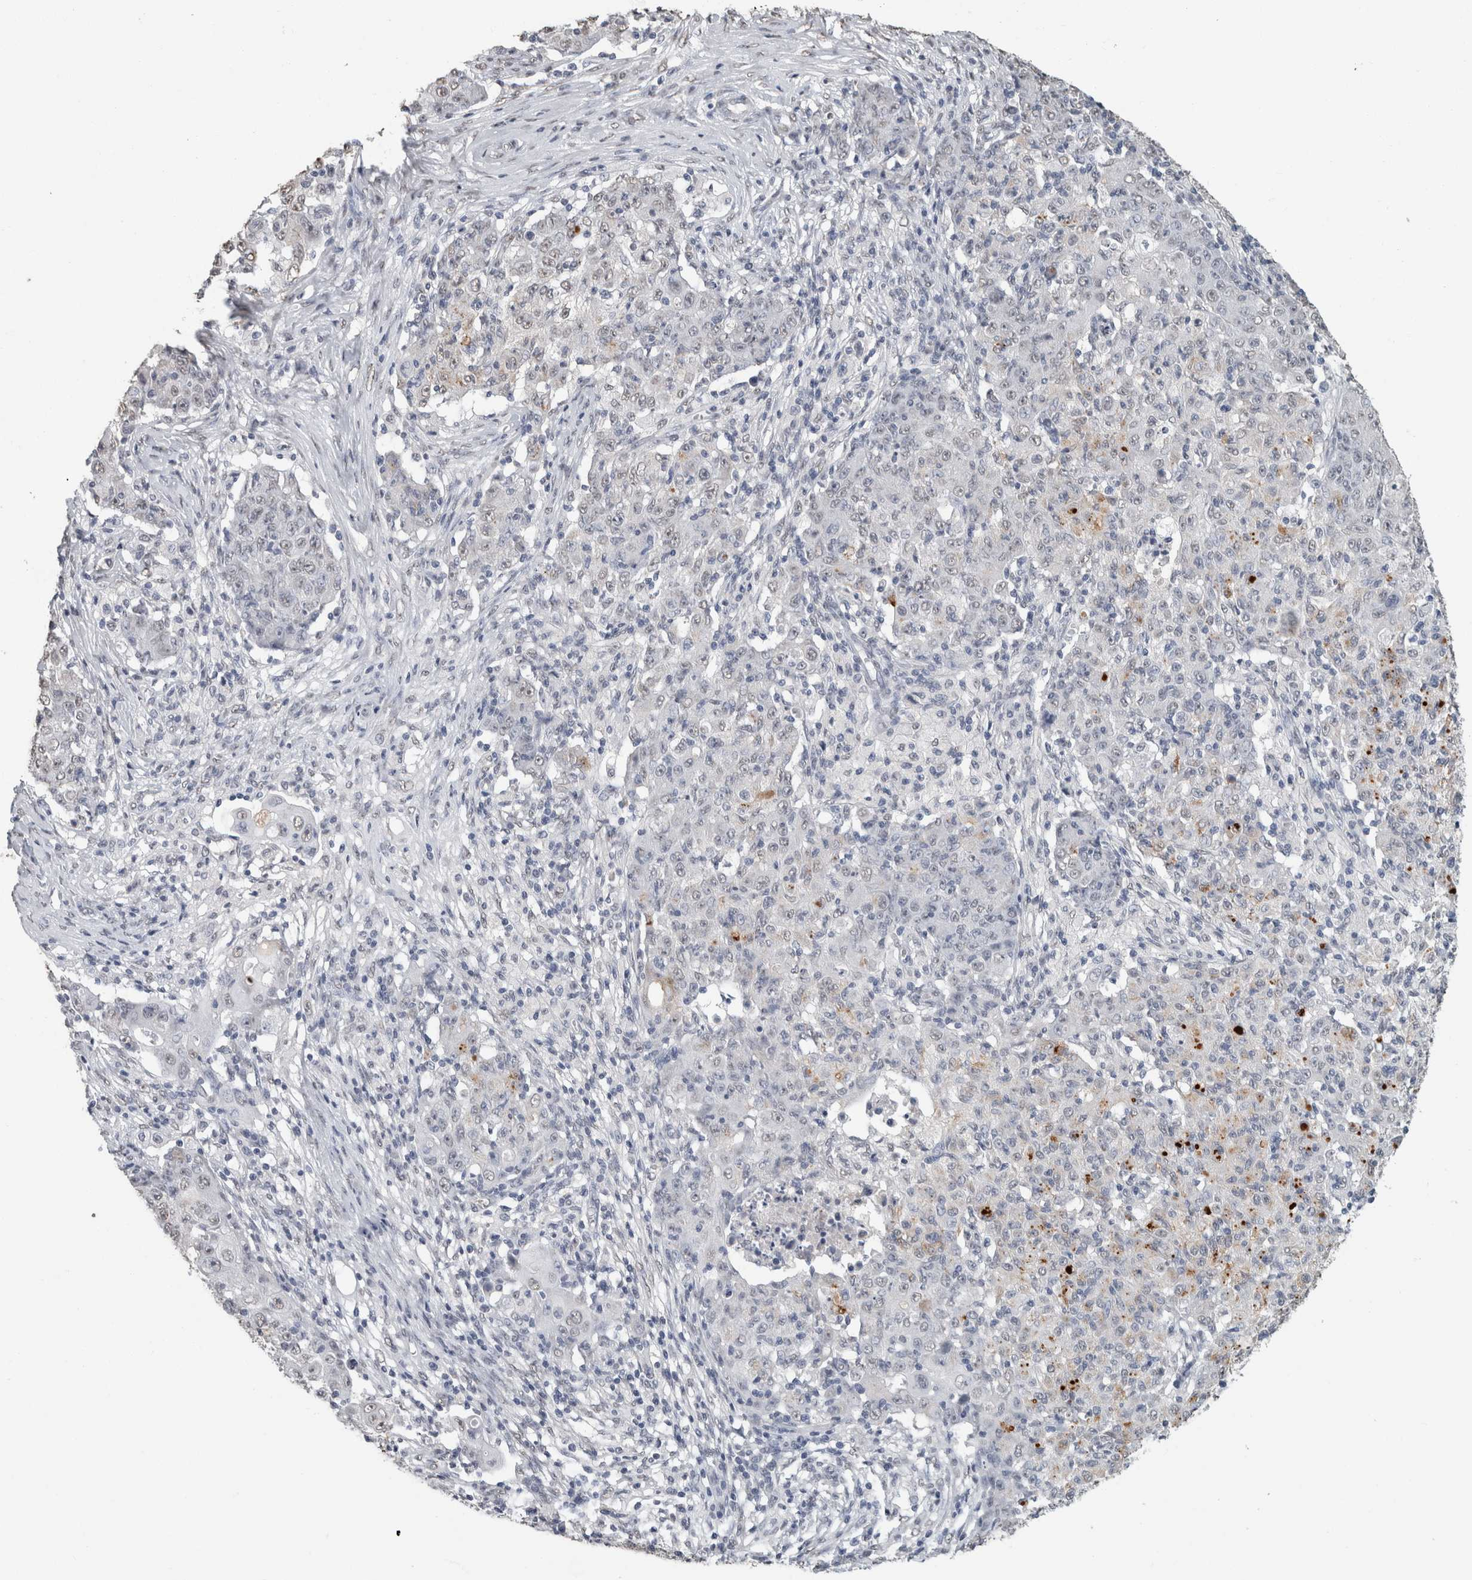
{"staining": {"intensity": "negative", "quantity": "none", "location": "none"}, "tissue": "ovarian cancer", "cell_type": "Tumor cells", "image_type": "cancer", "snomed": [{"axis": "morphology", "description": "Carcinoma, endometroid"}, {"axis": "topography", "description": "Ovary"}], "caption": "Endometroid carcinoma (ovarian) stained for a protein using immunohistochemistry exhibits no staining tumor cells.", "gene": "LTBP1", "patient": {"sex": "female", "age": 42}}